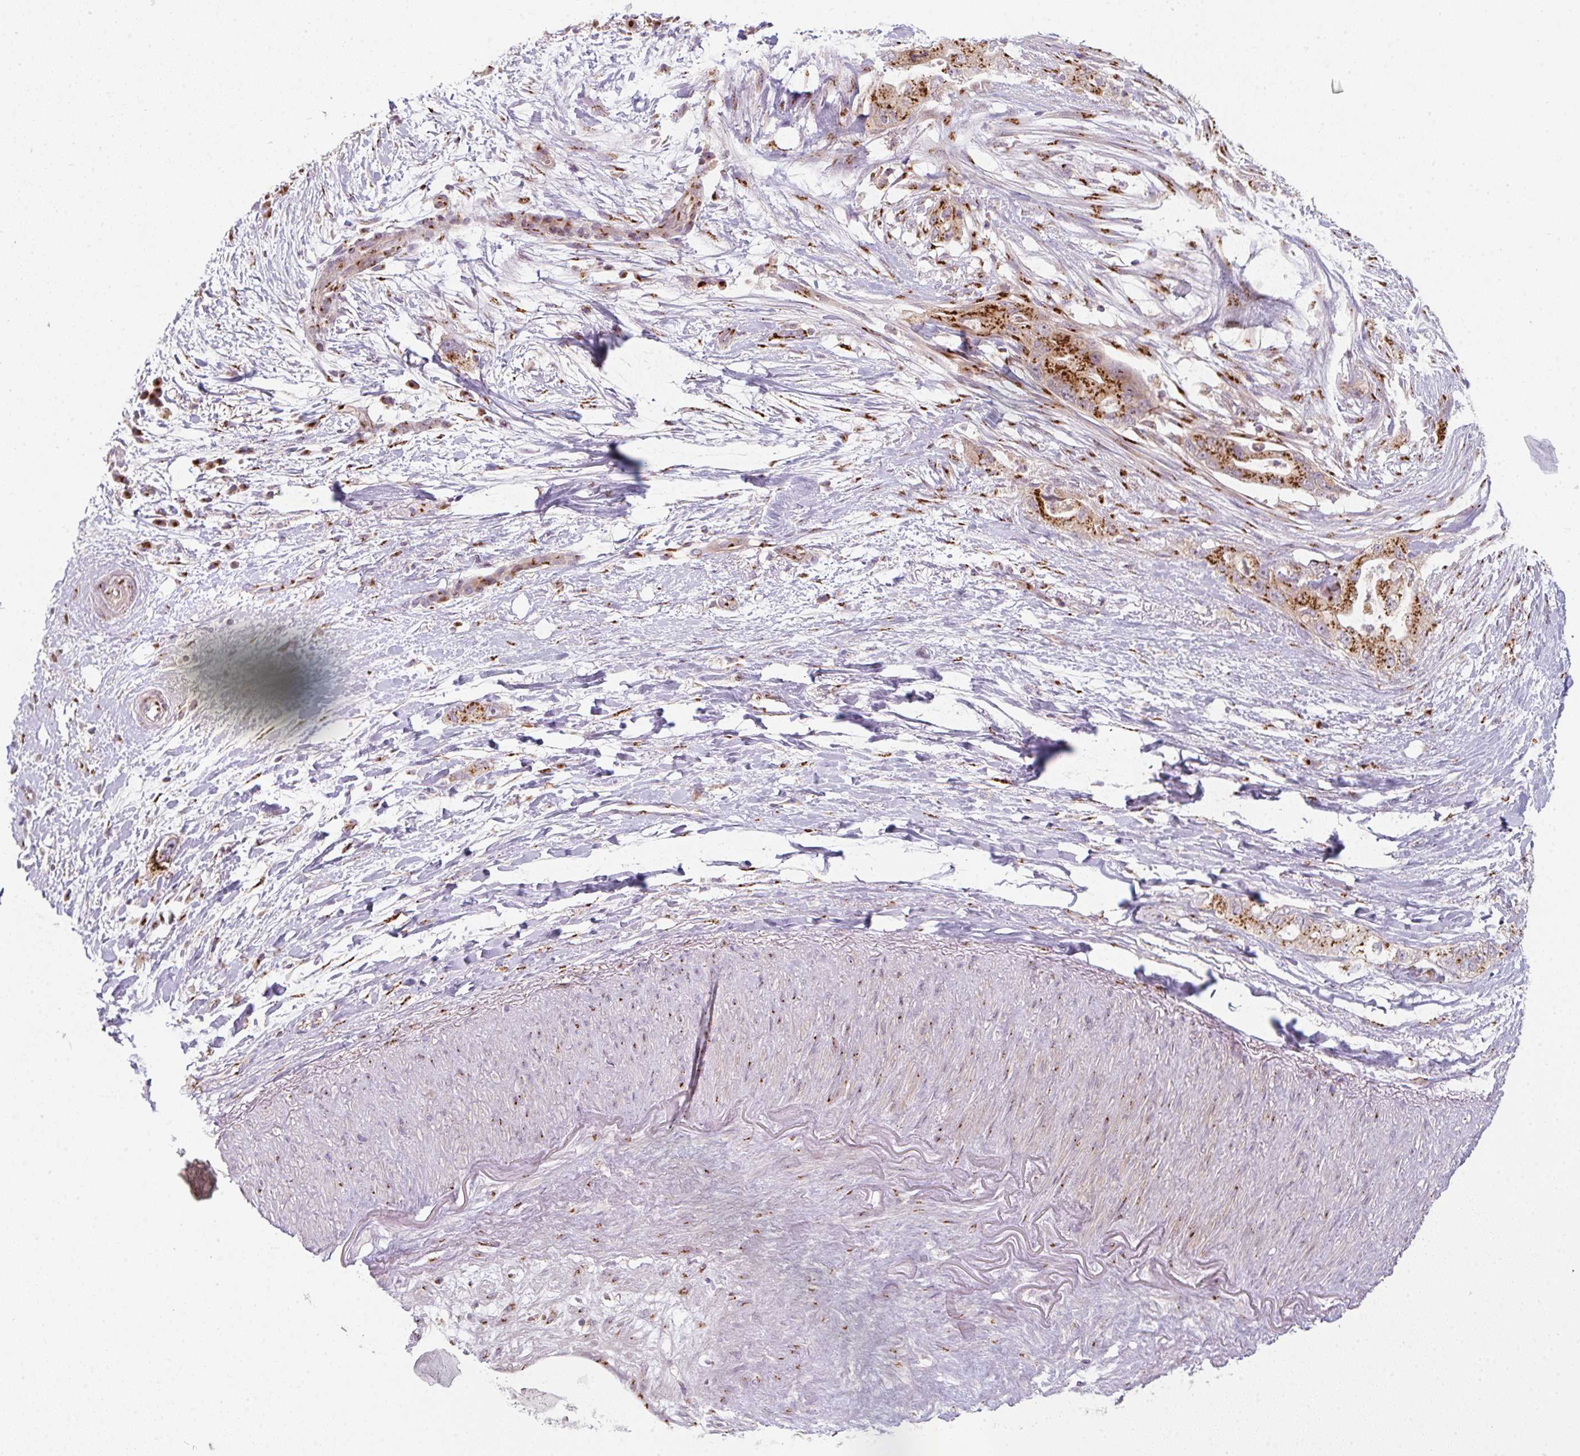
{"staining": {"intensity": "strong", "quantity": ">75%", "location": "cytoplasmic/membranous"}, "tissue": "pancreatic cancer", "cell_type": "Tumor cells", "image_type": "cancer", "snomed": [{"axis": "morphology", "description": "Adenocarcinoma, NOS"}, {"axis": "topography", "description": "Pancreas"}], "caption": "Adenocarcinoma (pancreatic) stained with DAB immunohistochemistry exhibits high levels of strong cytoplasmic/membranous staining in about >75% of tumor cells.", "gene": "GVQW3", "patient": {"sex": "female", "age": 73}}